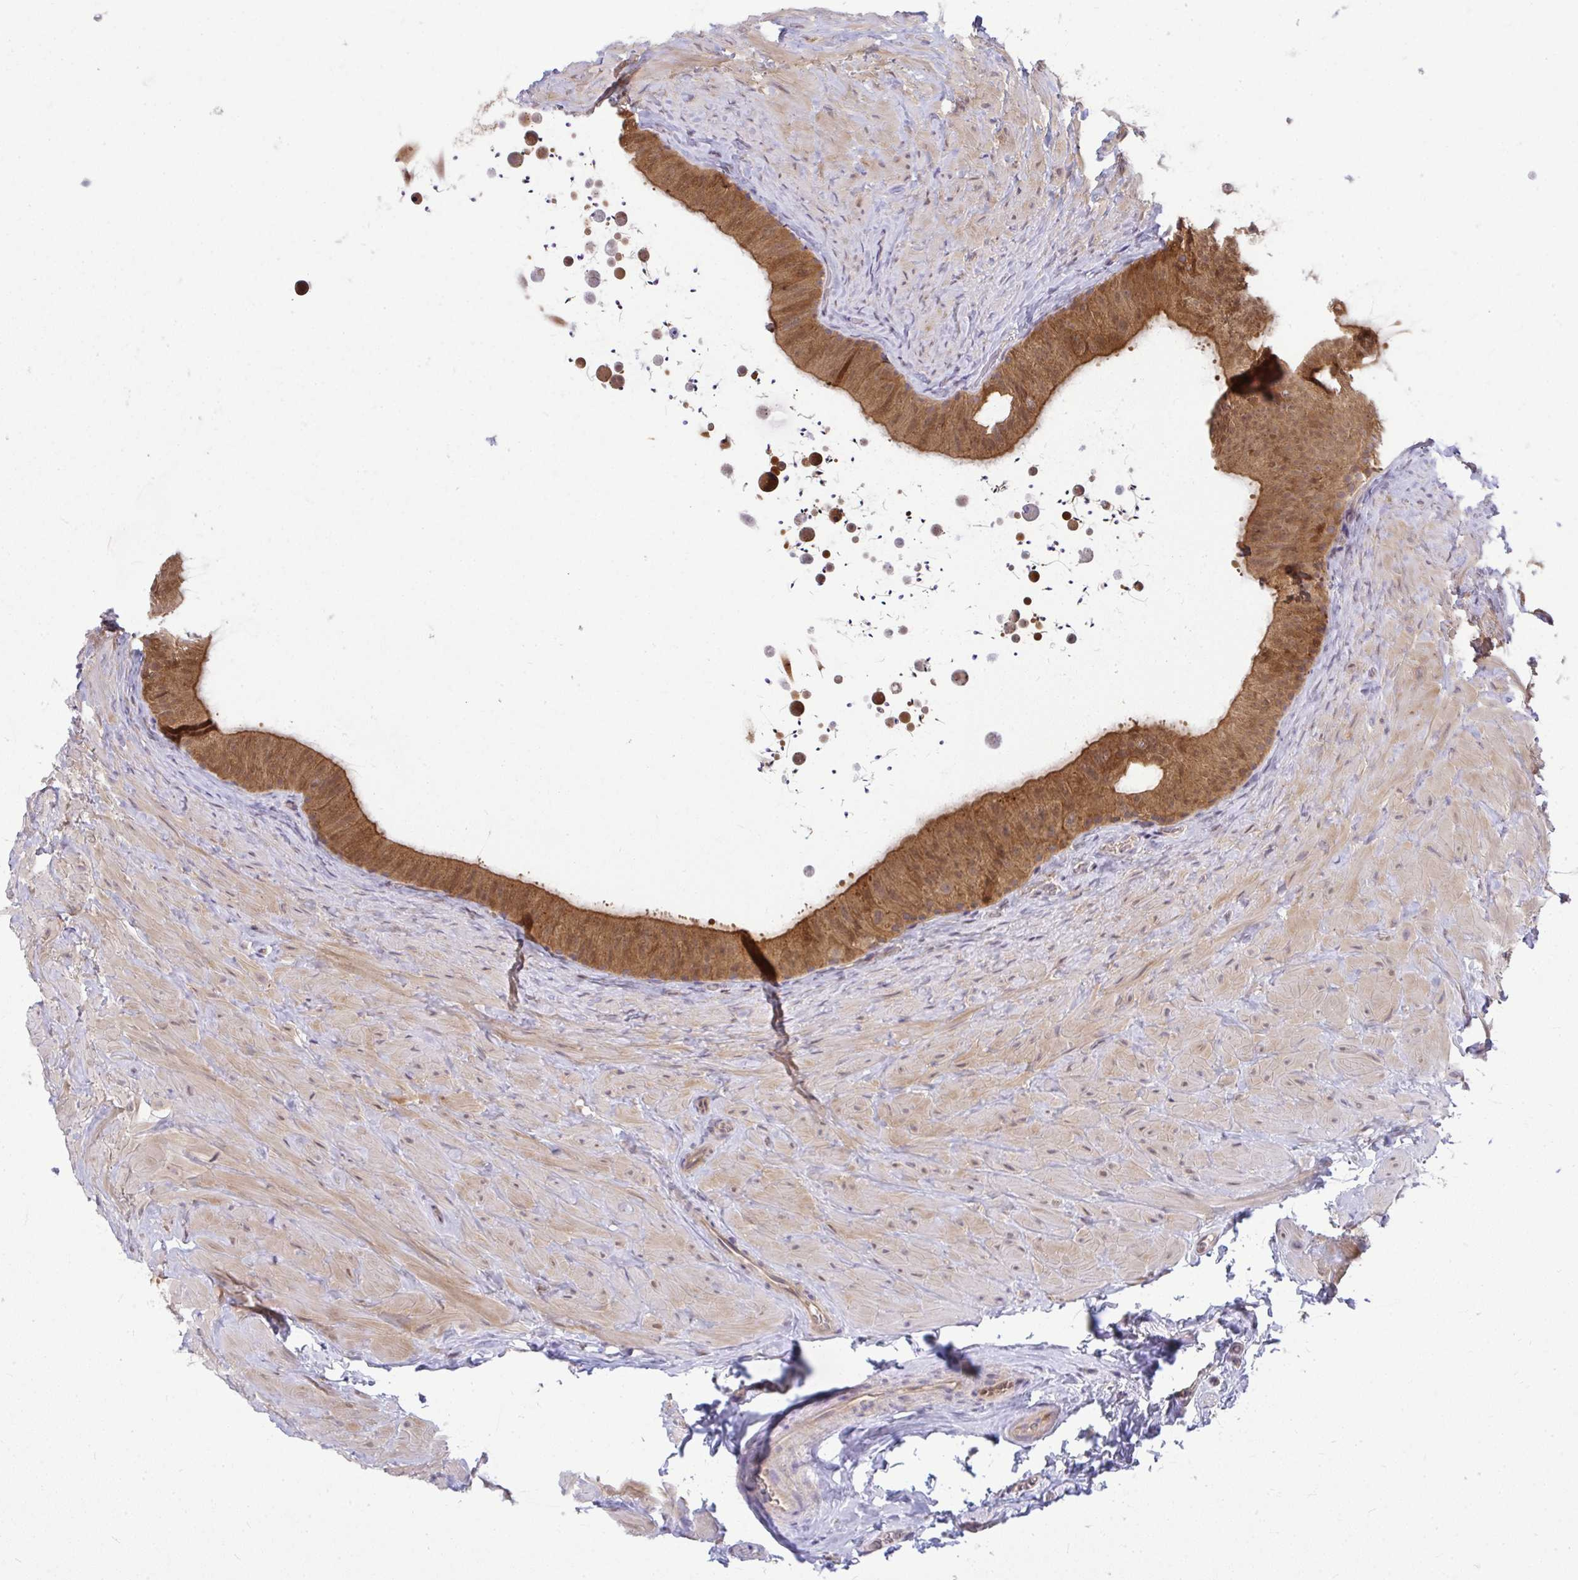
{"staining": {"intensity": "moderate", "quantity": ">75%", "location": "cytoplasmic/membranous"}, "tissue": "epididymis", "cell_type": "Glandular cells", "image_type": "normal", "snomed": [{"axis": "morphology", "description": "Normal tissue, NOS"}, {"axis": "topography", "description": "Epididymis, spermatic cord, NOS"}, {"axis": "topography", "description": "Epididymis"}], "caption": "Normal epididymis reveals moderate cytoplasmic/membranous staining in approximately >75% of glandular cells, visualized by immunohistochemistry.", "gene": "HDHD2", "patient": {"sex": "male", "age": 31}}